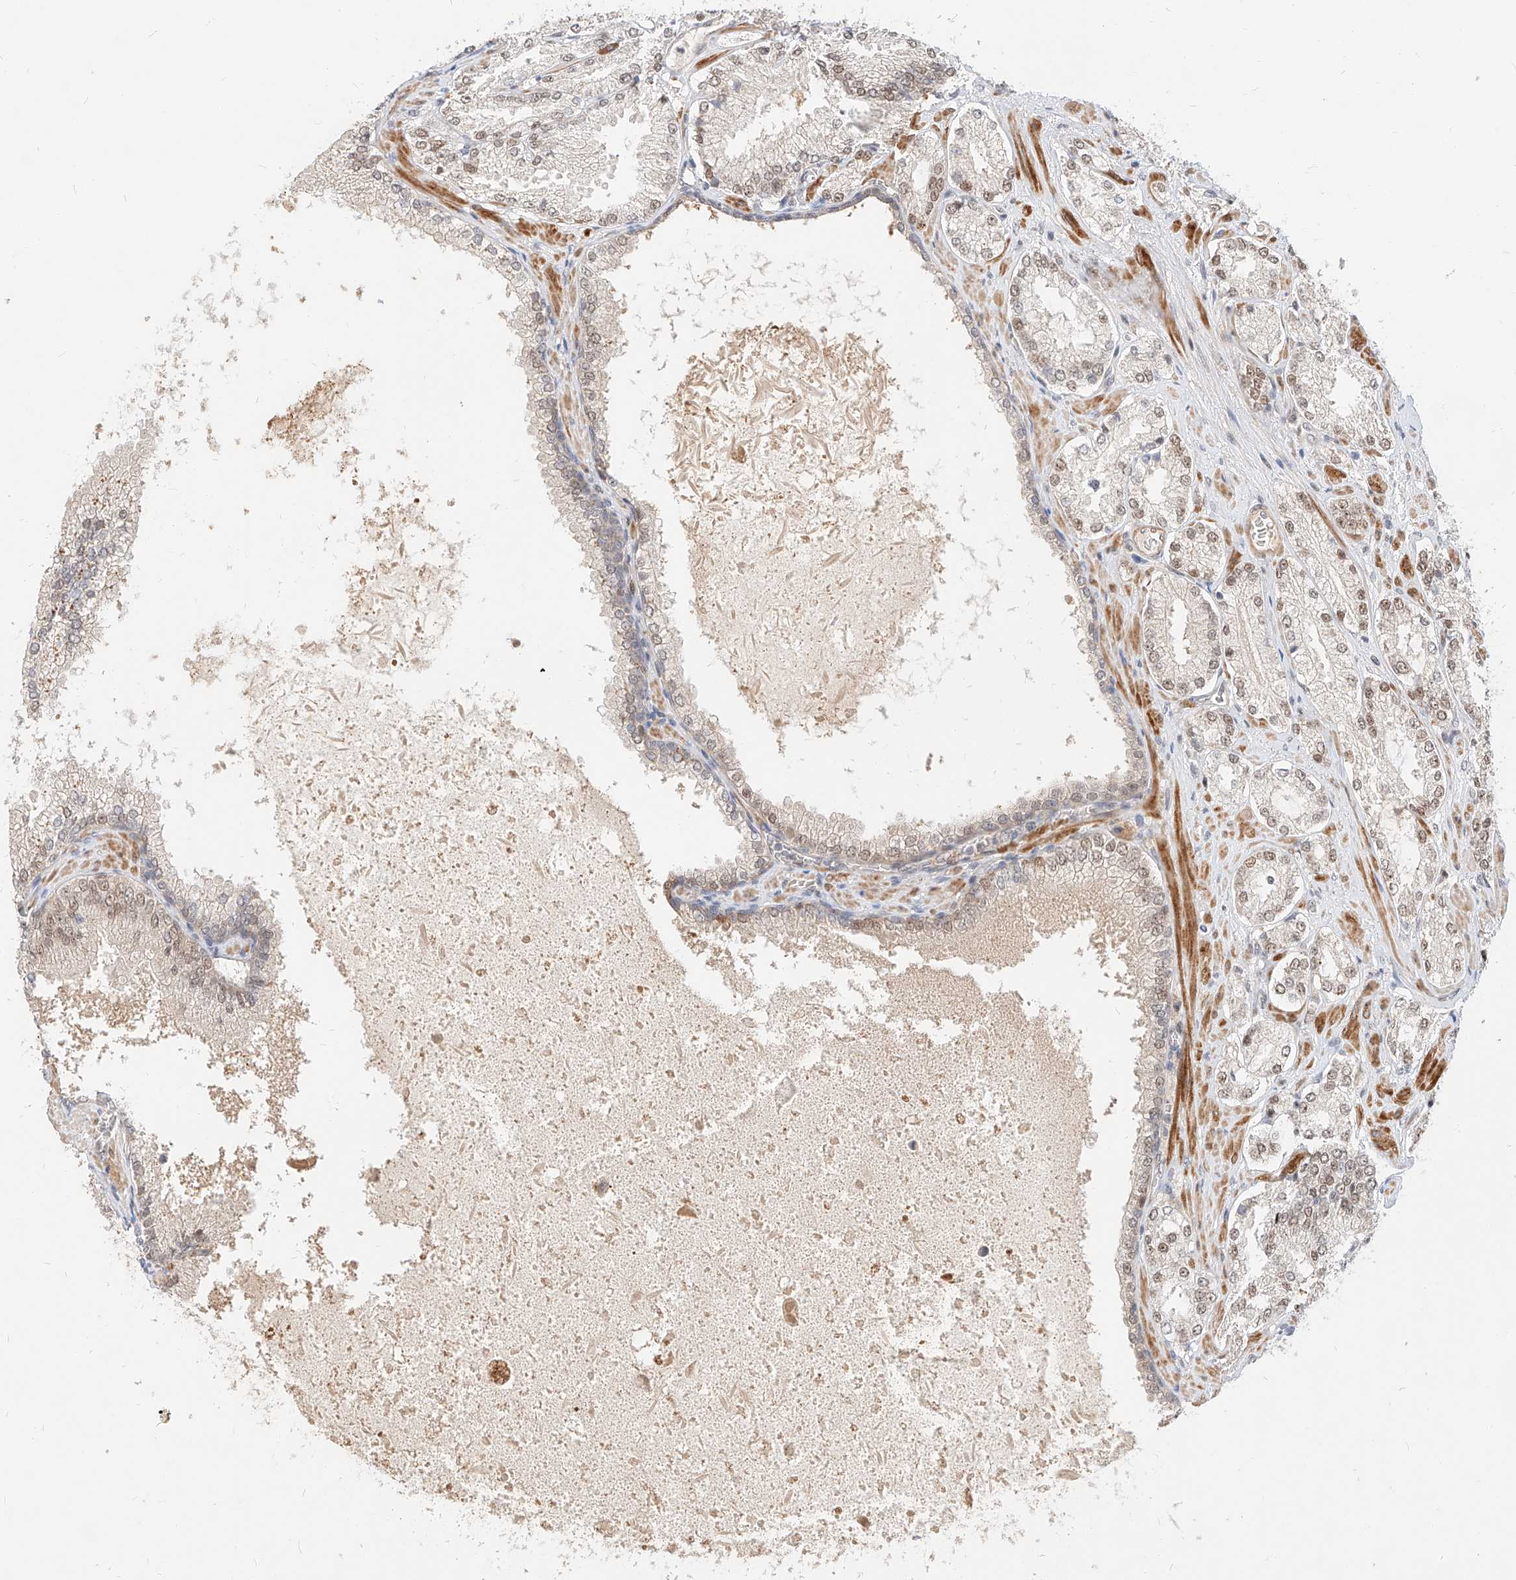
{"staining": {"intensity": "moderate", "quantity": "25%-75%", "location": "nuclear"}, "tissue": "prostate cancer", "cell_type": "Tumor cells", "image_type": "cancer", "snomed": [{"axis": "morphology", "description": "Adenocarcinoma, High grade"}, {"axis": "topography", "description": "Prostate"}], "caption": "The photomicrograph exhibits immunohistochemical staining of prostate adenocarcinoma (high-grade). There is moderate nuclear positivity is appreciated in approximately 25%-75% of tumor cells. (DAB (3,3'-diaminobenzidine) = brown stain, brightfield microscopy at high magnification).", "gene": "CBX8", "patient": {"sex": "male", "age": 73}}